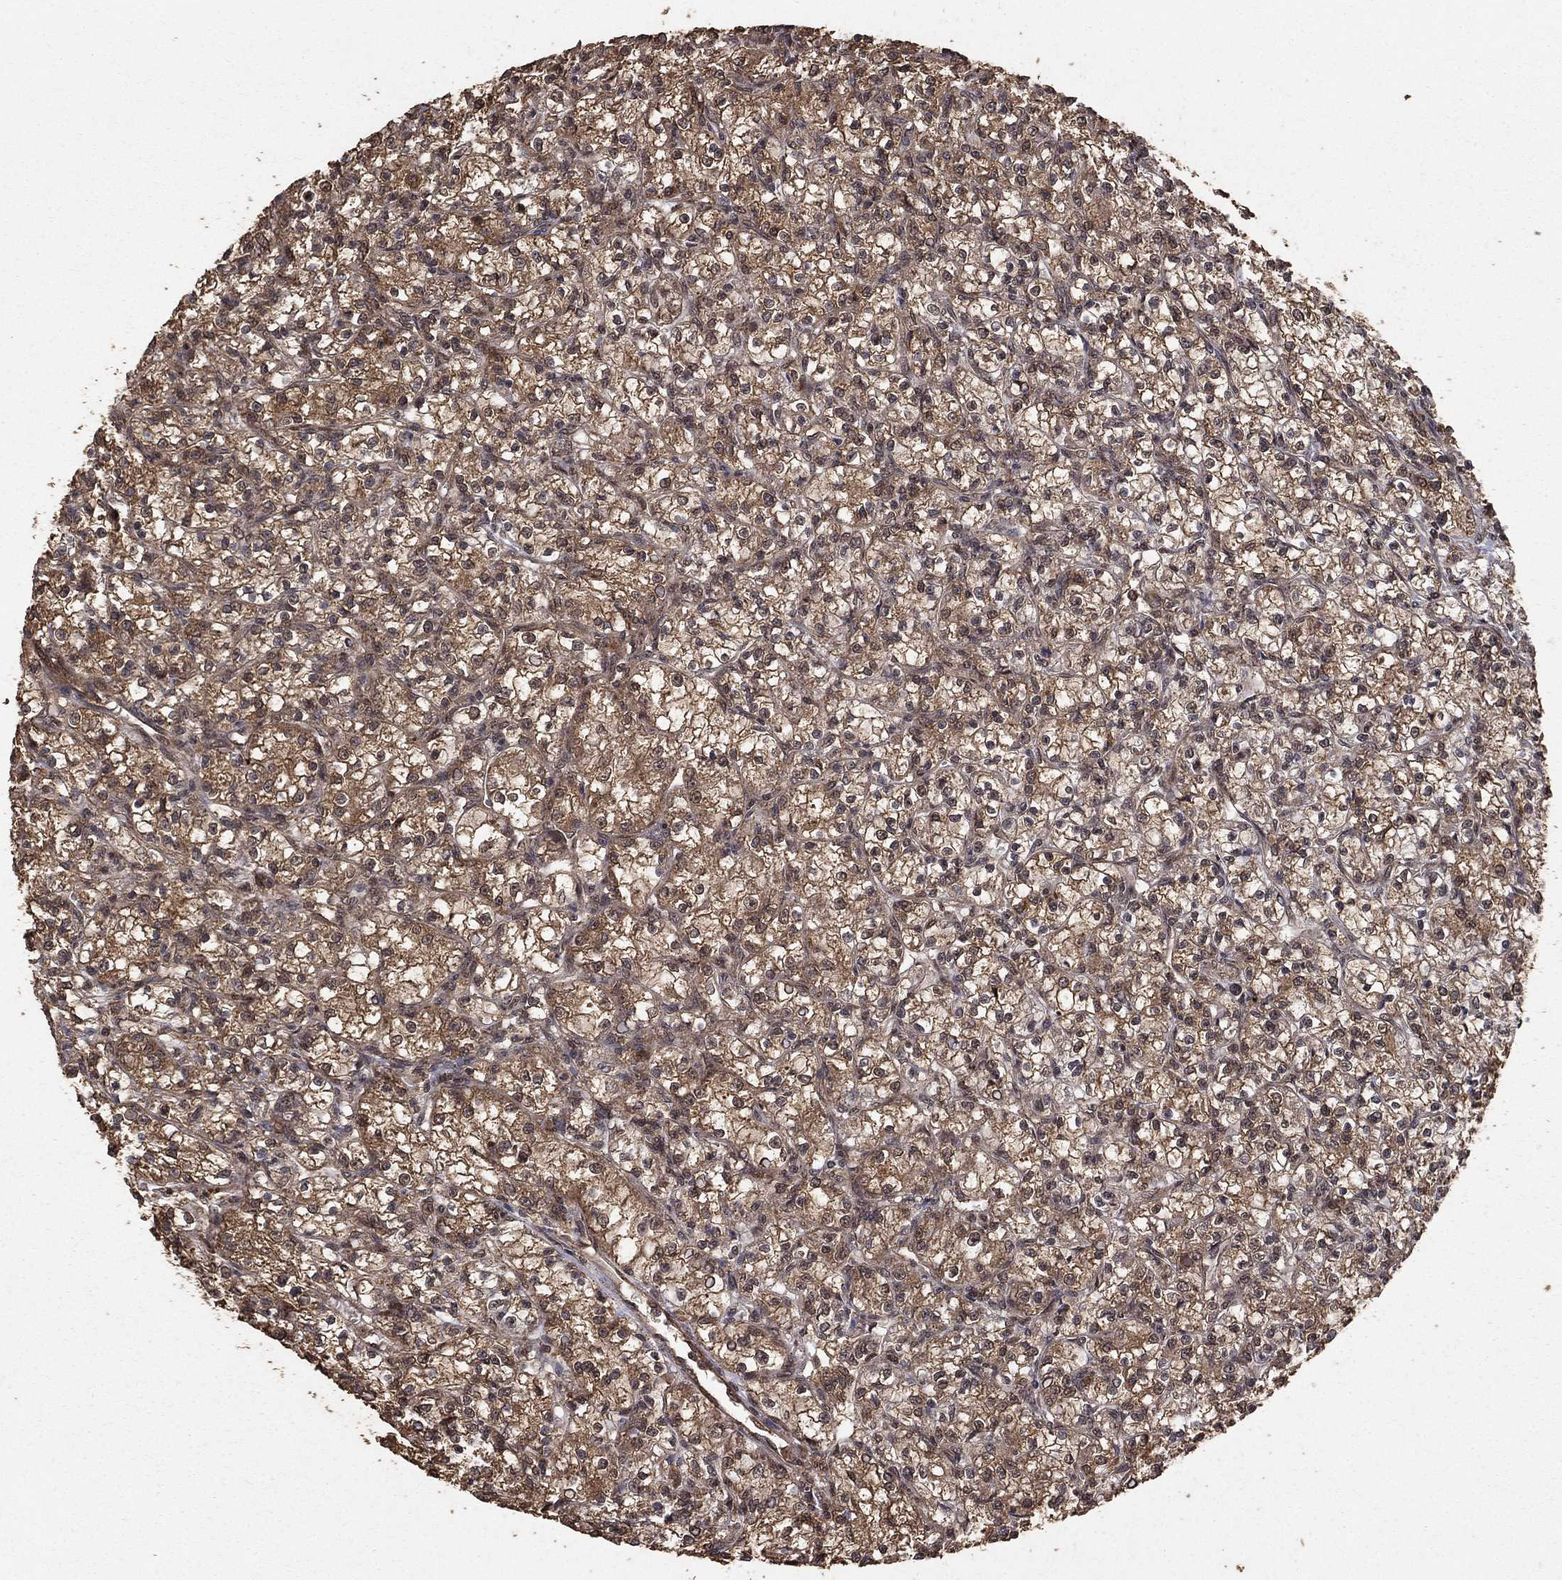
{"staining": {"intensity": "moderate", "quantity": ">75%", "location": "cytoplasmic/membranous"}, "tissue": "renal cancer", "cell_type": "Tumor cells", "image_type": "cancer", "snomed": [{"axis": "morphology", "description": "Adenocarcinoma, NOS"}, {"axis": "topography", "description": "Kidney"}], "caption": "Brown immunohistochemical staining in renal adenocarcinoma displays moderate cytoplasmic/membranous positivity in approximately >75% of tumor cells.", "gene": "PRDM1", "patient": {"sex": "female", "age": 59}}